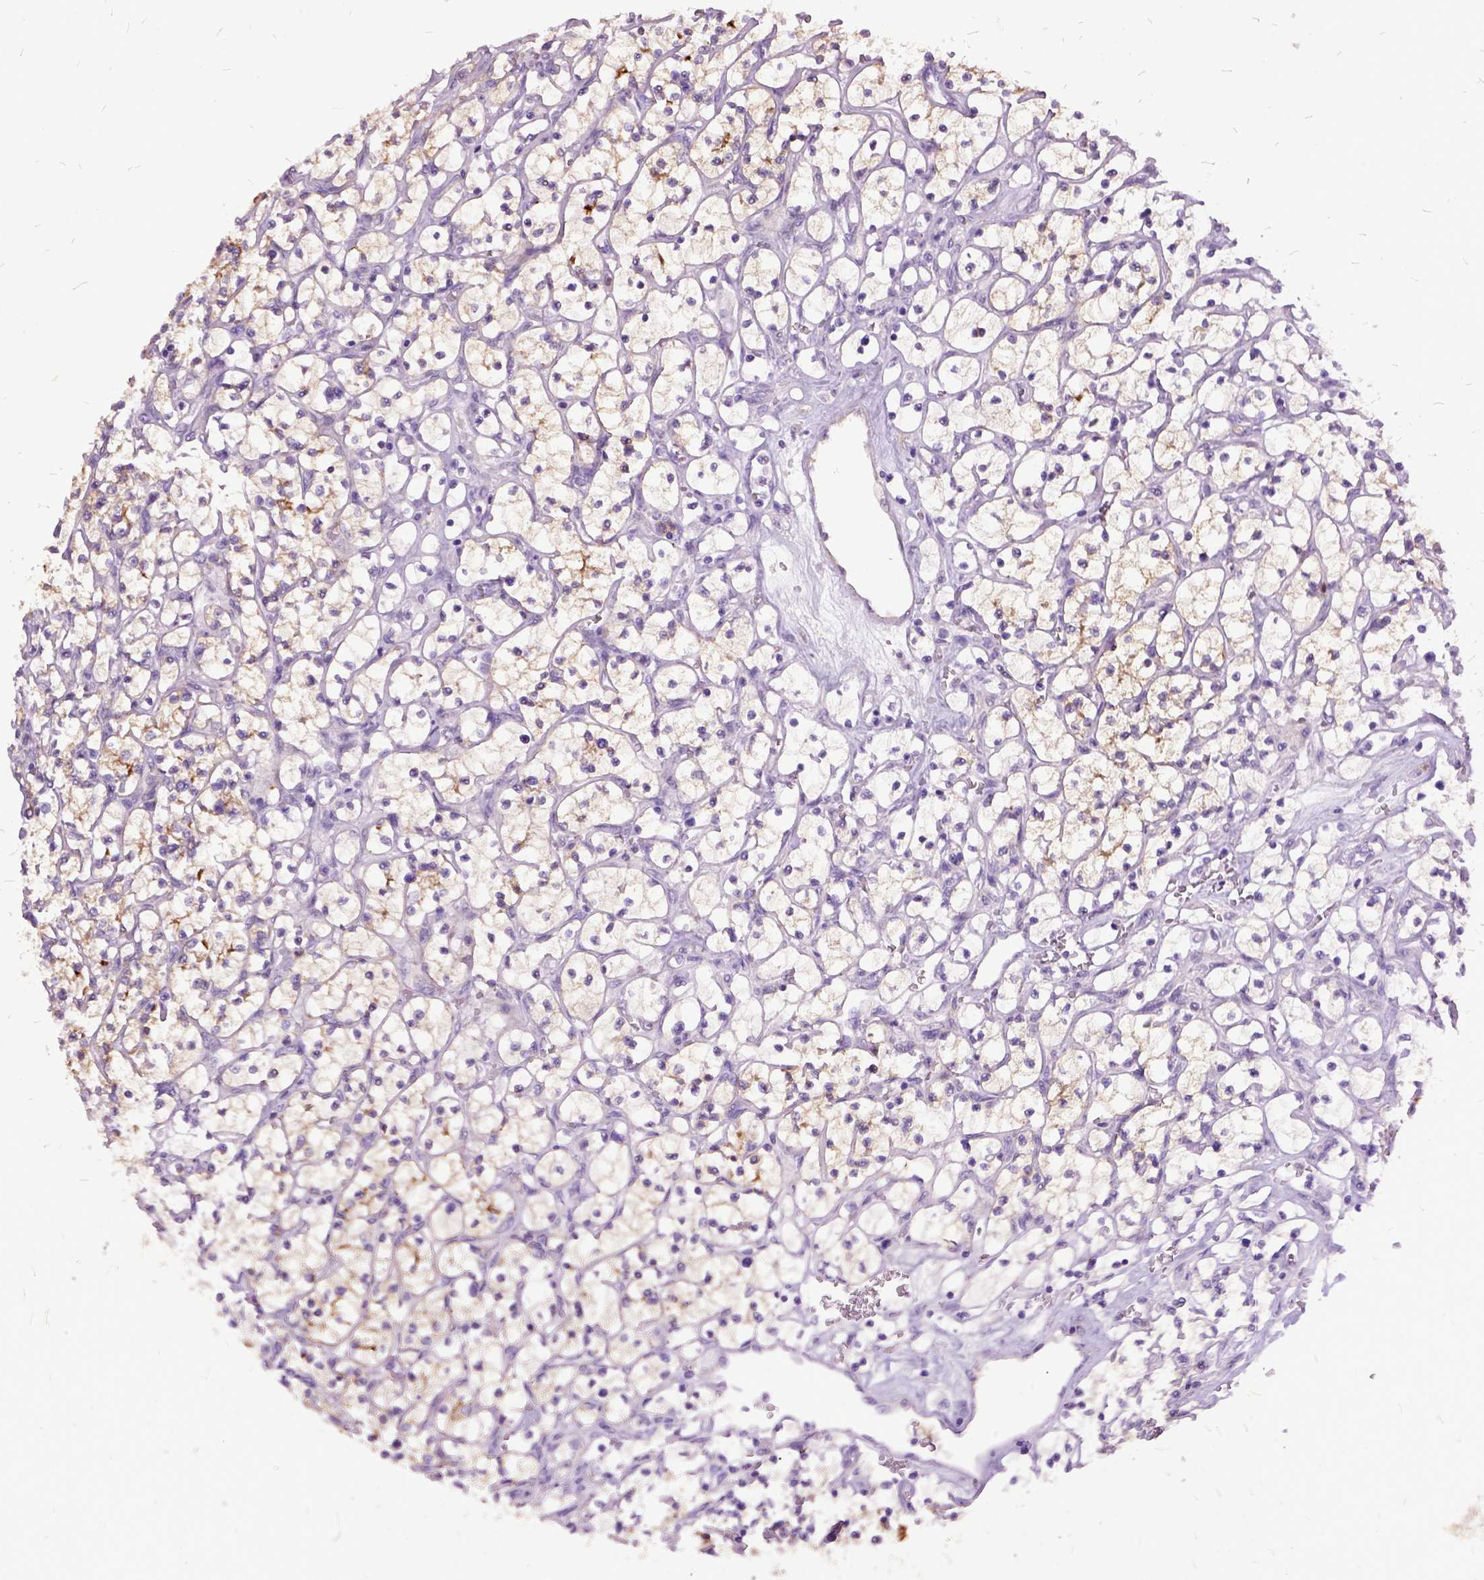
{"staining": {"intensity": "moderate", "quantity": "<25%", "location": "cytoplasmic/membranous"}, "tissue": "renal cancer", "cell_type": "Tumor cells", "image_type": "cancer", "snomed": [{"axis": "morphology", "description": "Adenocarcinoma, NOS"}, {"axis": "topography", "description": "Kidney"}], "caption": "High-magnification brightfield microscopy of adenocarcinoma (renal) stained with DAB (brown) and counterstained with hematoxylin (blue). tumor cells exhibit moderate cytoplasmic/membranous expression is appreciated in approximately<25% of cells.", "gene": "MME", "patient": {"sex": "female", "age": 64}}